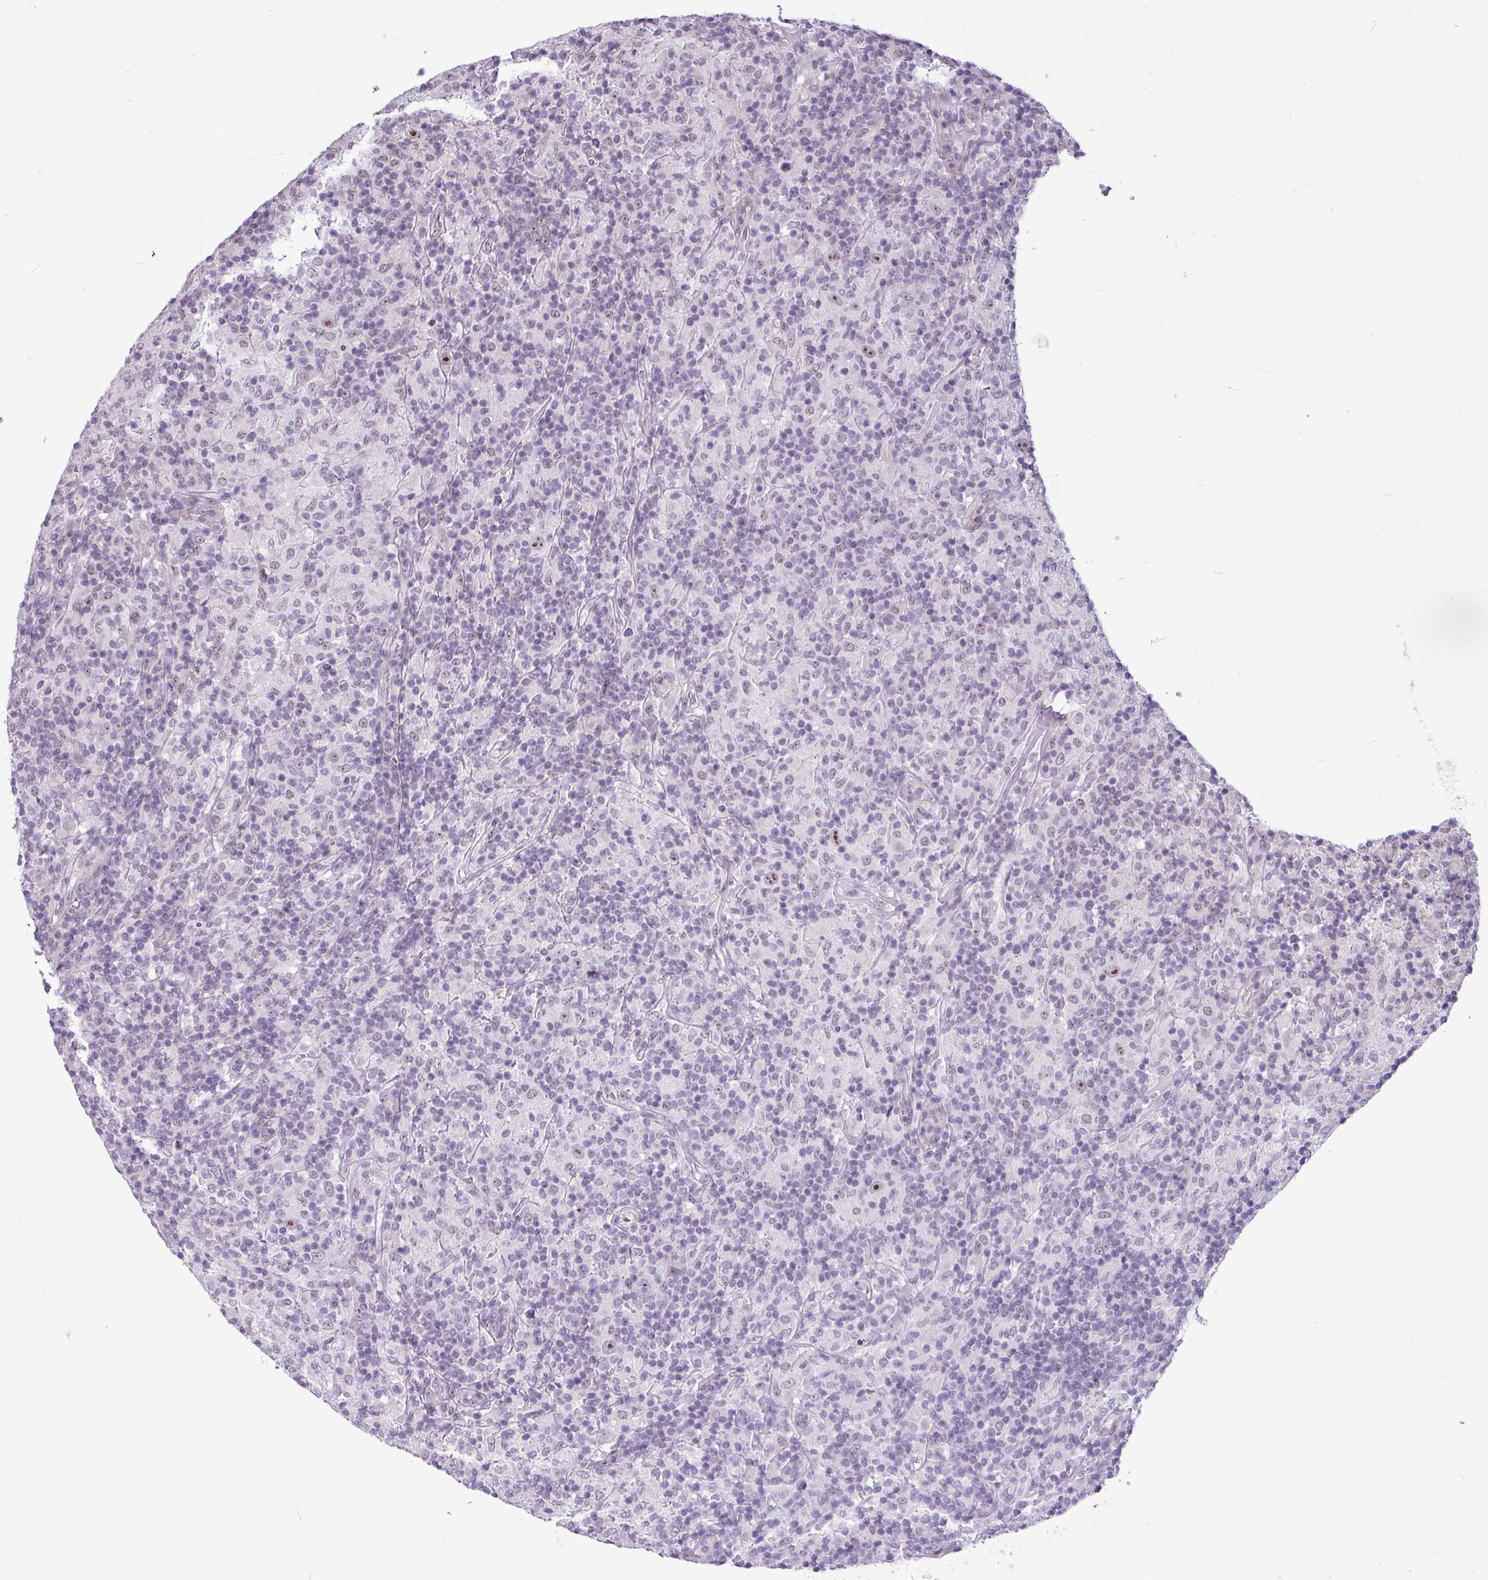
{"staining": {"intensity": "weak", "quantity": "25%-75%", "location": "nuclear"}, "tissue": "lymphoma", "cell_type": "Tumor cells", "image_type": "cancer", "snomed": [{"axis": "morphology", "description": "Hodgkin's disease, NOS"}, {"axis": "topography", "description": "Lymph node"}], "caption": "Brown immunohistochemical staining in human lymphoma displays weak nuclear expression in approximately 25%-75% of tumor cells.", "gene": "UTP18", "patient": {"sex": "male", "age": 70}}